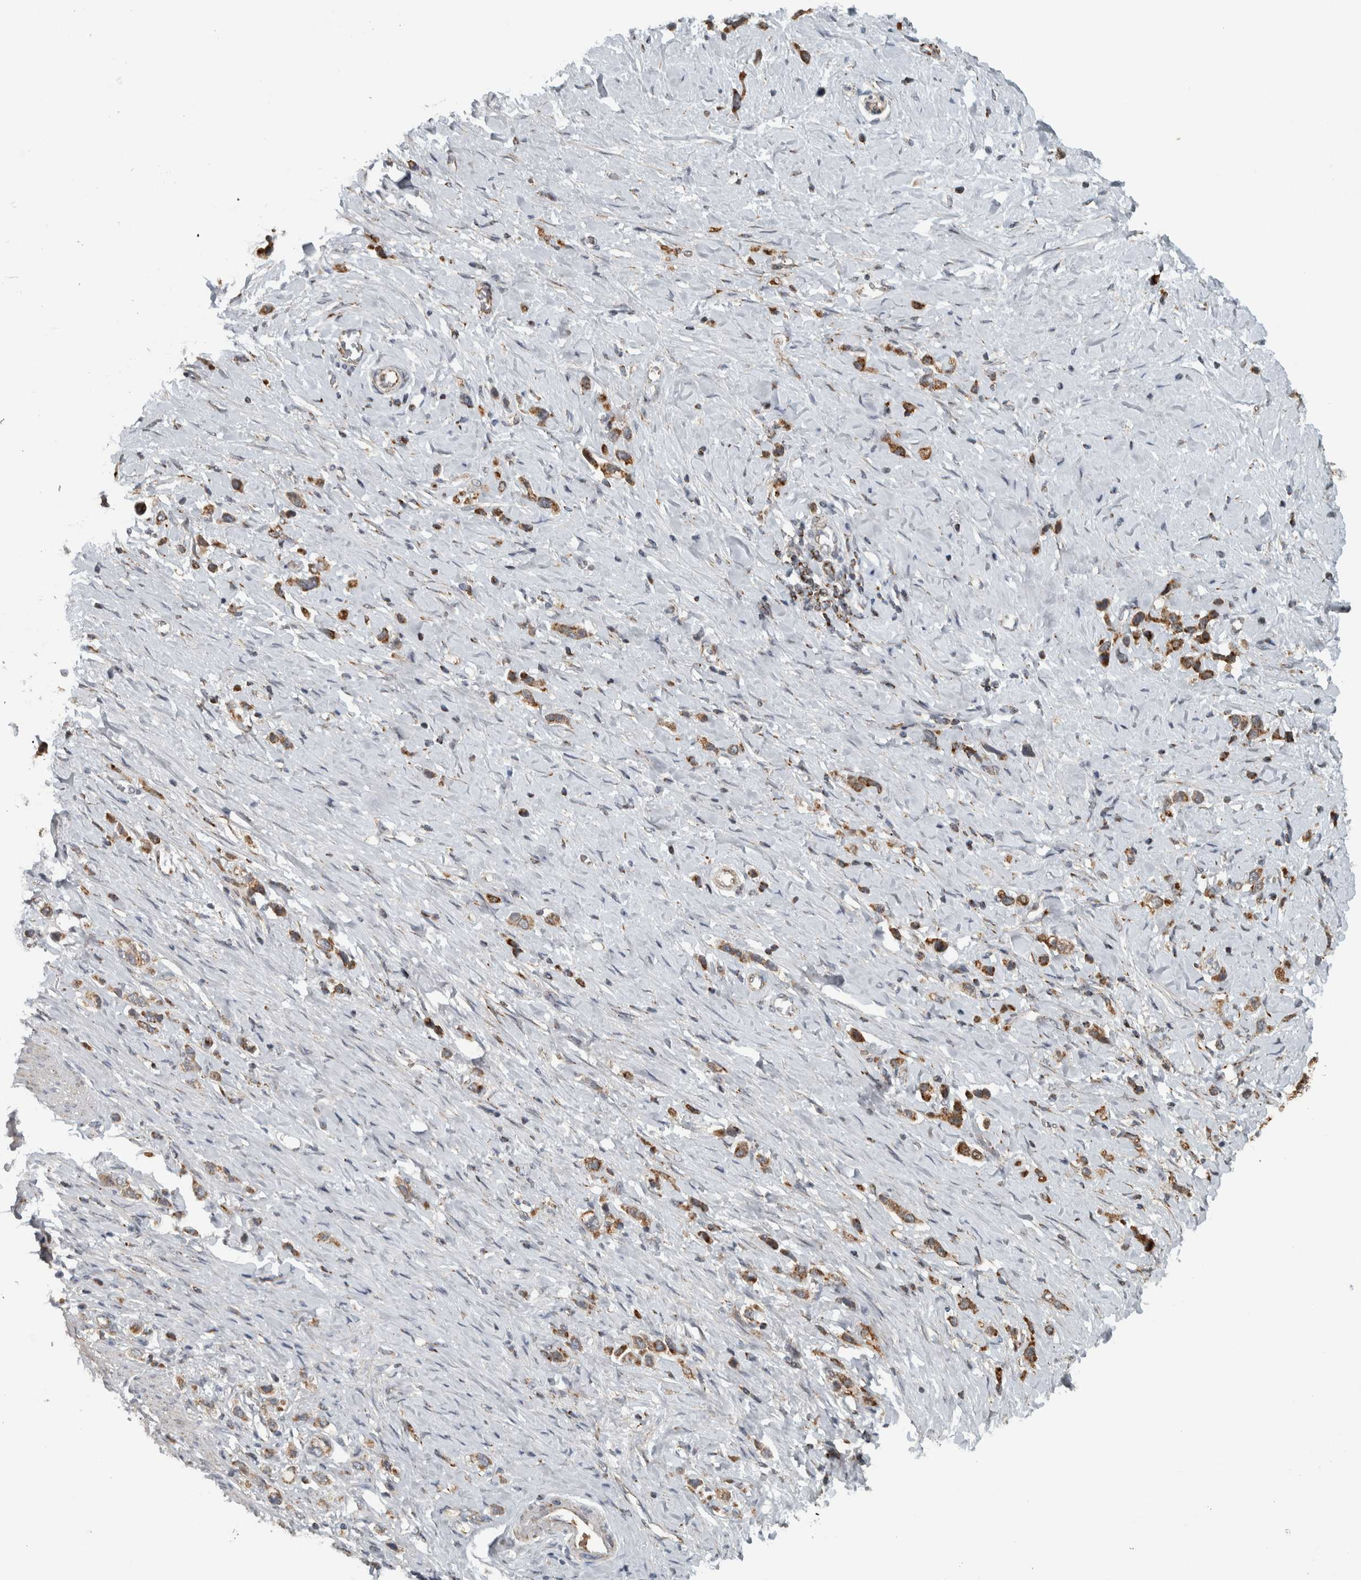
{"staining": {"intensity": "moderate", "quantity": ">75%", "location": "cytoplasmic/membranous"}, "tissue": "stomach cancer", "cell_type": "Tumor cells", "image_type": "cancer", "snomed": [{"axis": "morphology", "description": "Adenocarcinoma, NOS"}, {"axis": "topography", "description": "Stomach"}], "caption": "A micrograph showing moderate cytoplasmic/membranous positivity in approximately >75% of tumor cells in stomach cancer, as visualized by brown immunohistochemical staining.", "gene": "PPM1K", "patient": {"sex": "female", "age": 65}}